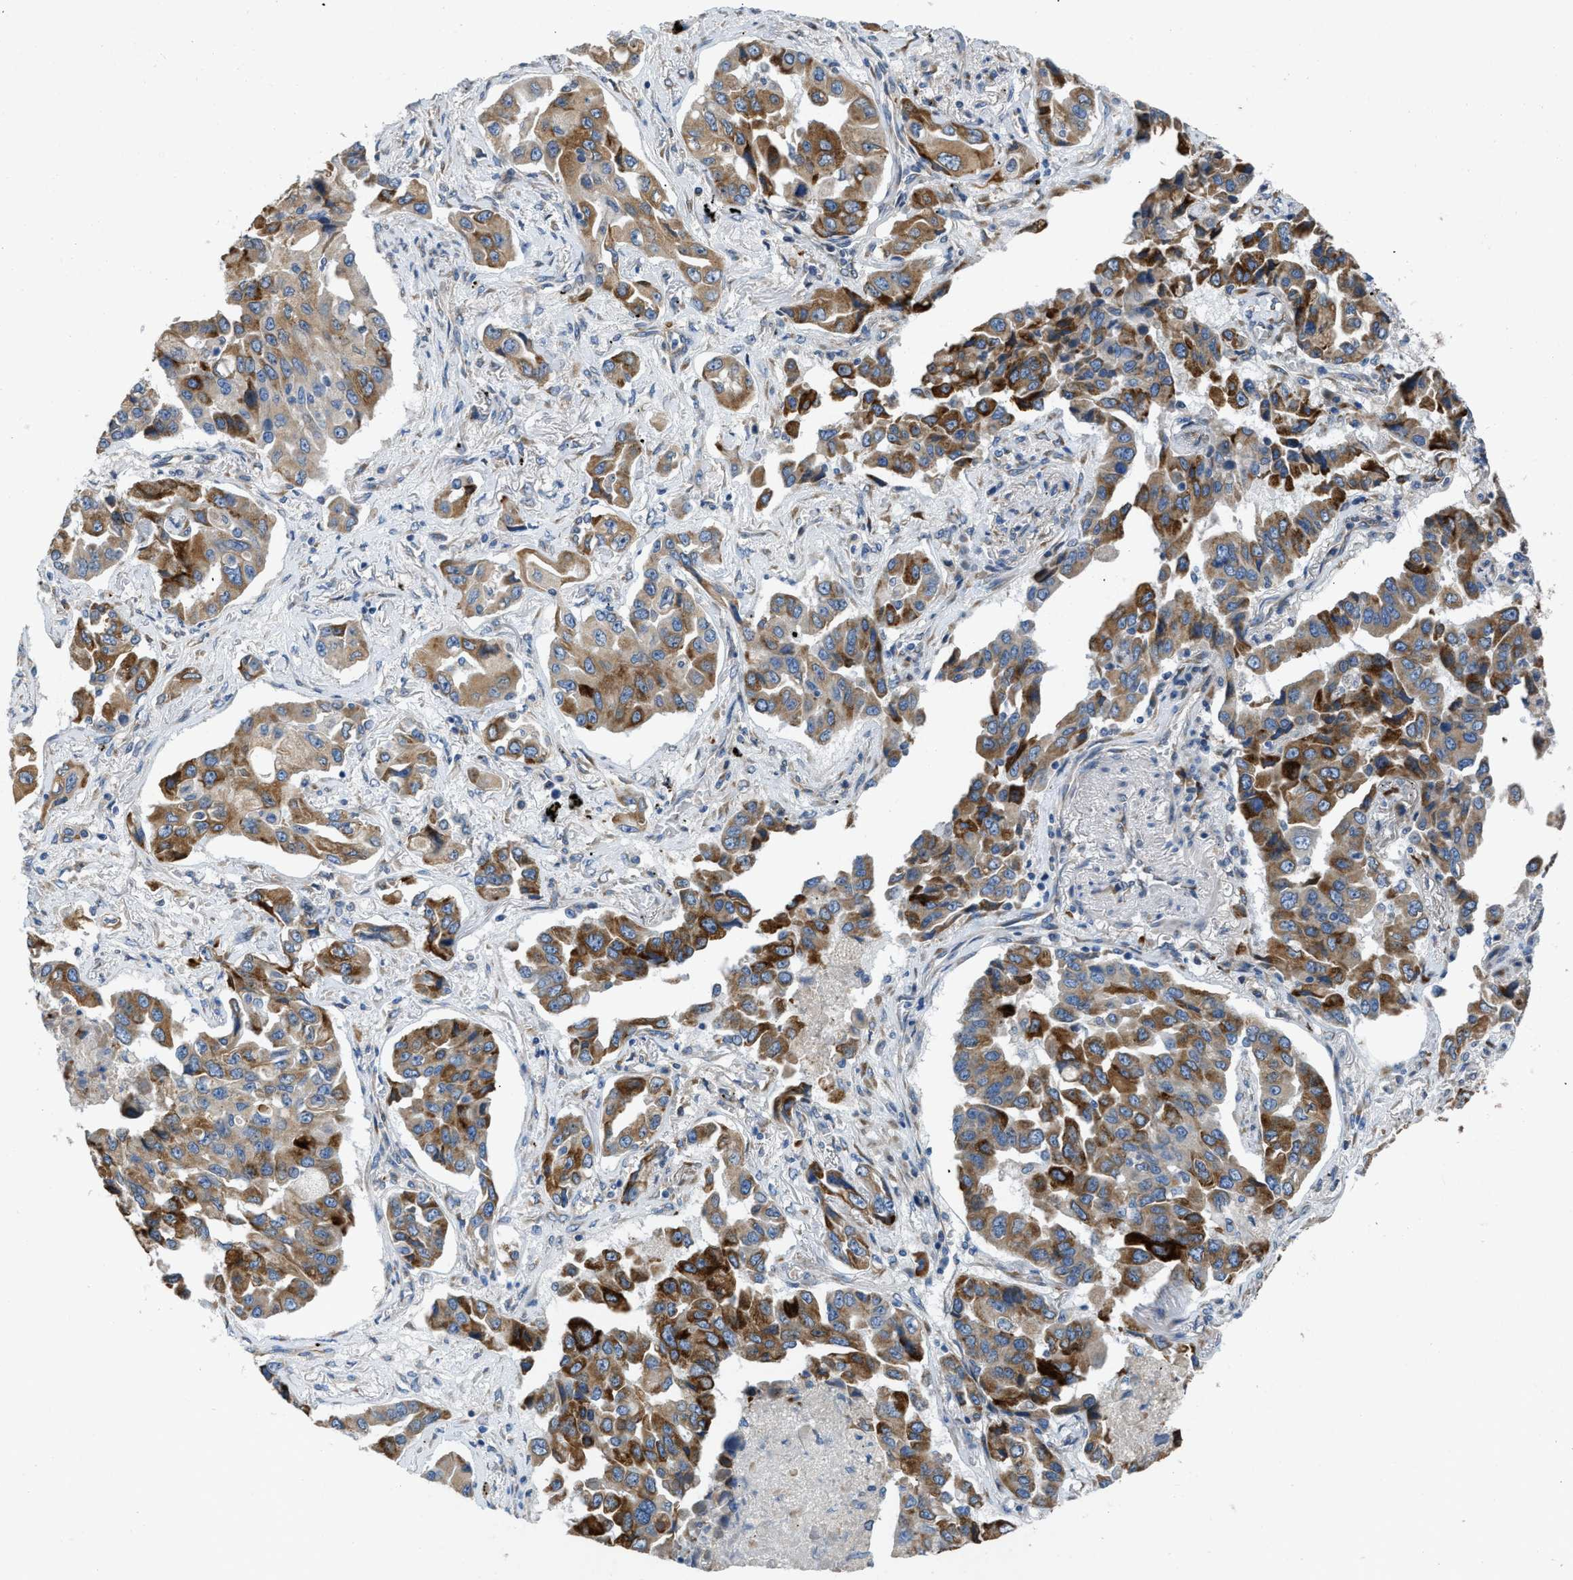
{"staining": {"intensity": "strong", "quantity": ">75%", "location": "cytoplasmic/membranous"}, "tissue": "lung cancer", "cell_type": "Tumor cells", "image_type": "cancer", "snomed": [{"axis": "morphology", "description": "Adenocarcinoma, NOS"}, {"axis": "topography", "description": "Lung"}], "caption": "Protein positivity by immunohistochemistry exhibits strong cytoplasmic/membranous staining in approximately >75% of tumor cells in adenocarcinoma (lung).", "gene": "GGCX", "patient": {"sex": "female", "age": 65}}